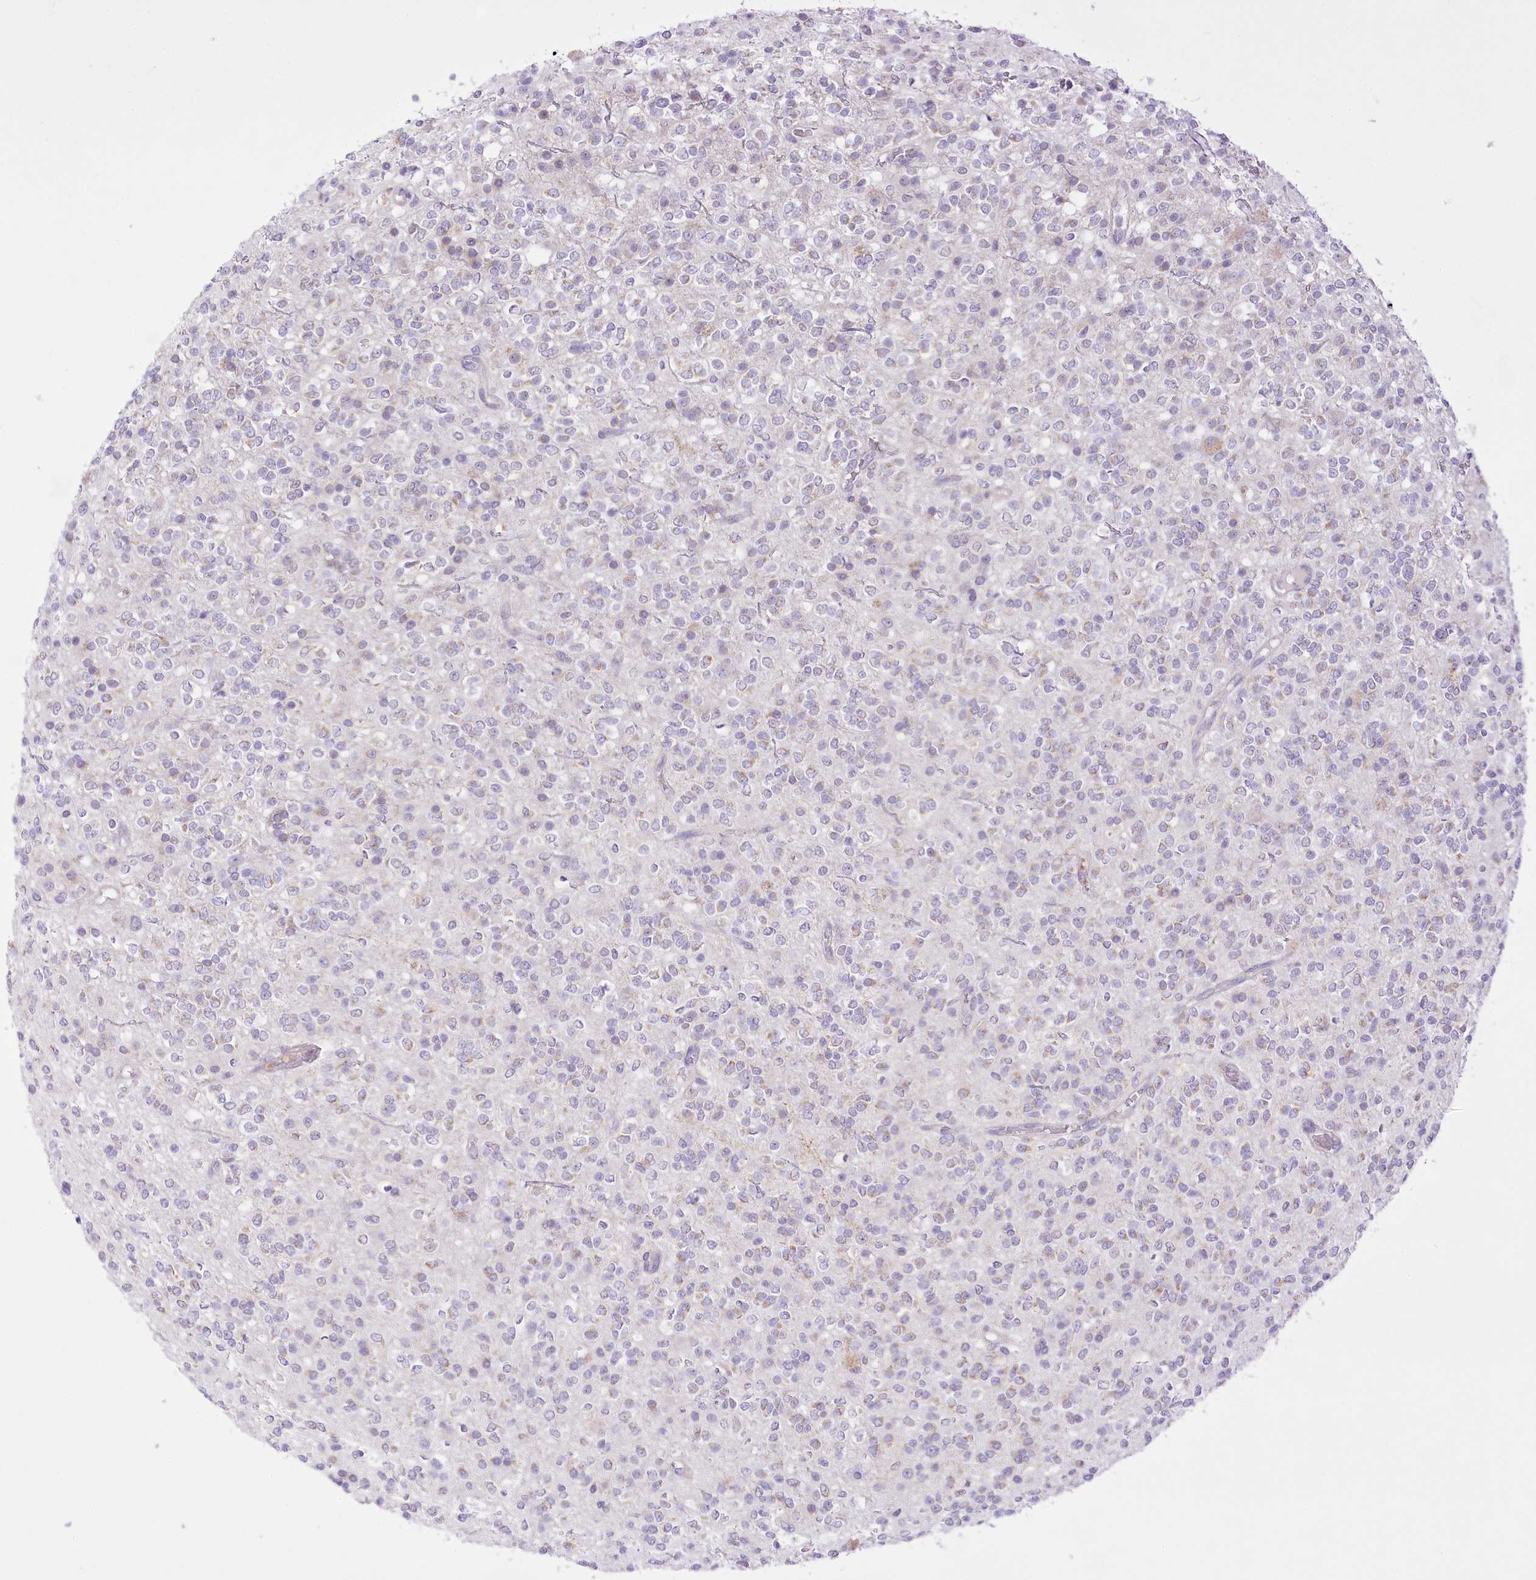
{"staining": {"intensity": "negative", "quantity": "none", "location": "none"}, "tissue": "glioma", "cell_type": "Tumor cells", "image_type": "cancer", "snomed": [{"axis": "morphology", "description": "Glioma, malignant, High grade"}, {"axis": "topography", "description": "Brain"}], "caption": "There is no significant expression in tumor cells of glioma. (DAB (3,3'-diaminobenzidine) IHC with hematoxylin counter stain).", "gene": "CCDC30", "patient": {"sex": "male", "age": 34}}